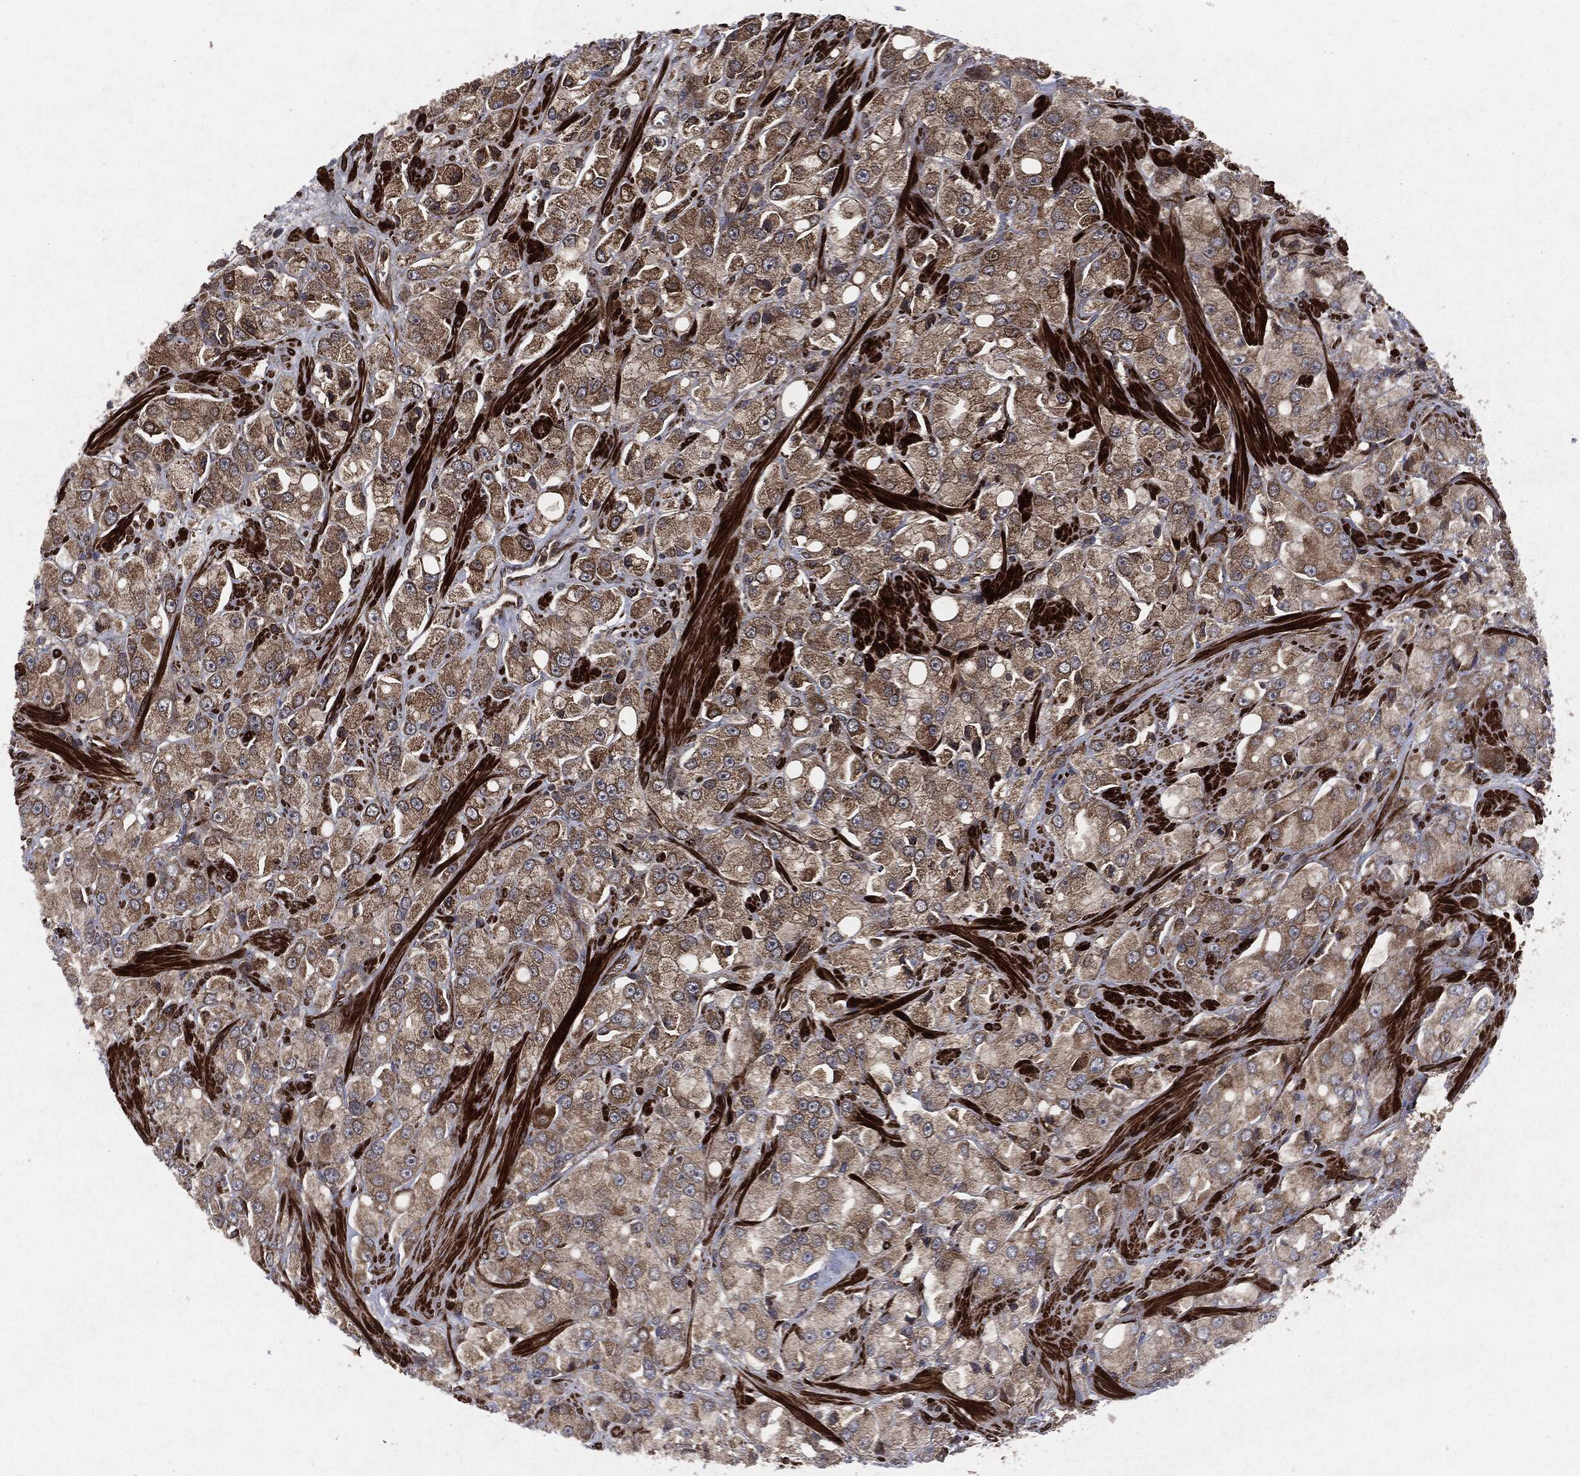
{"staining": {"intensity": "moderate", "quantity": "25%-75%", "location": "cytoplasmic/membranous"}, "tissue": "prostate cancer", "cell_type": "Tumor cells", "image_type": "cancer", "snomed": [{"axis": "morphology", "description": "Adenocarcinoma, NOS"}, {"axis": "topography", "description": "Prostate and seminal vesicle, NOS"}, {"axis": "topography", "description": "Prostate"}], "caption": "Immunohistochemical staining of adenocarcinoma (prostate) exhibits moderate cytoplasmic/membranous protein staining in about 25%-75% of tumor cells.", "gene": "RAF1", "patient": {"sex": "male", "age": 64}}